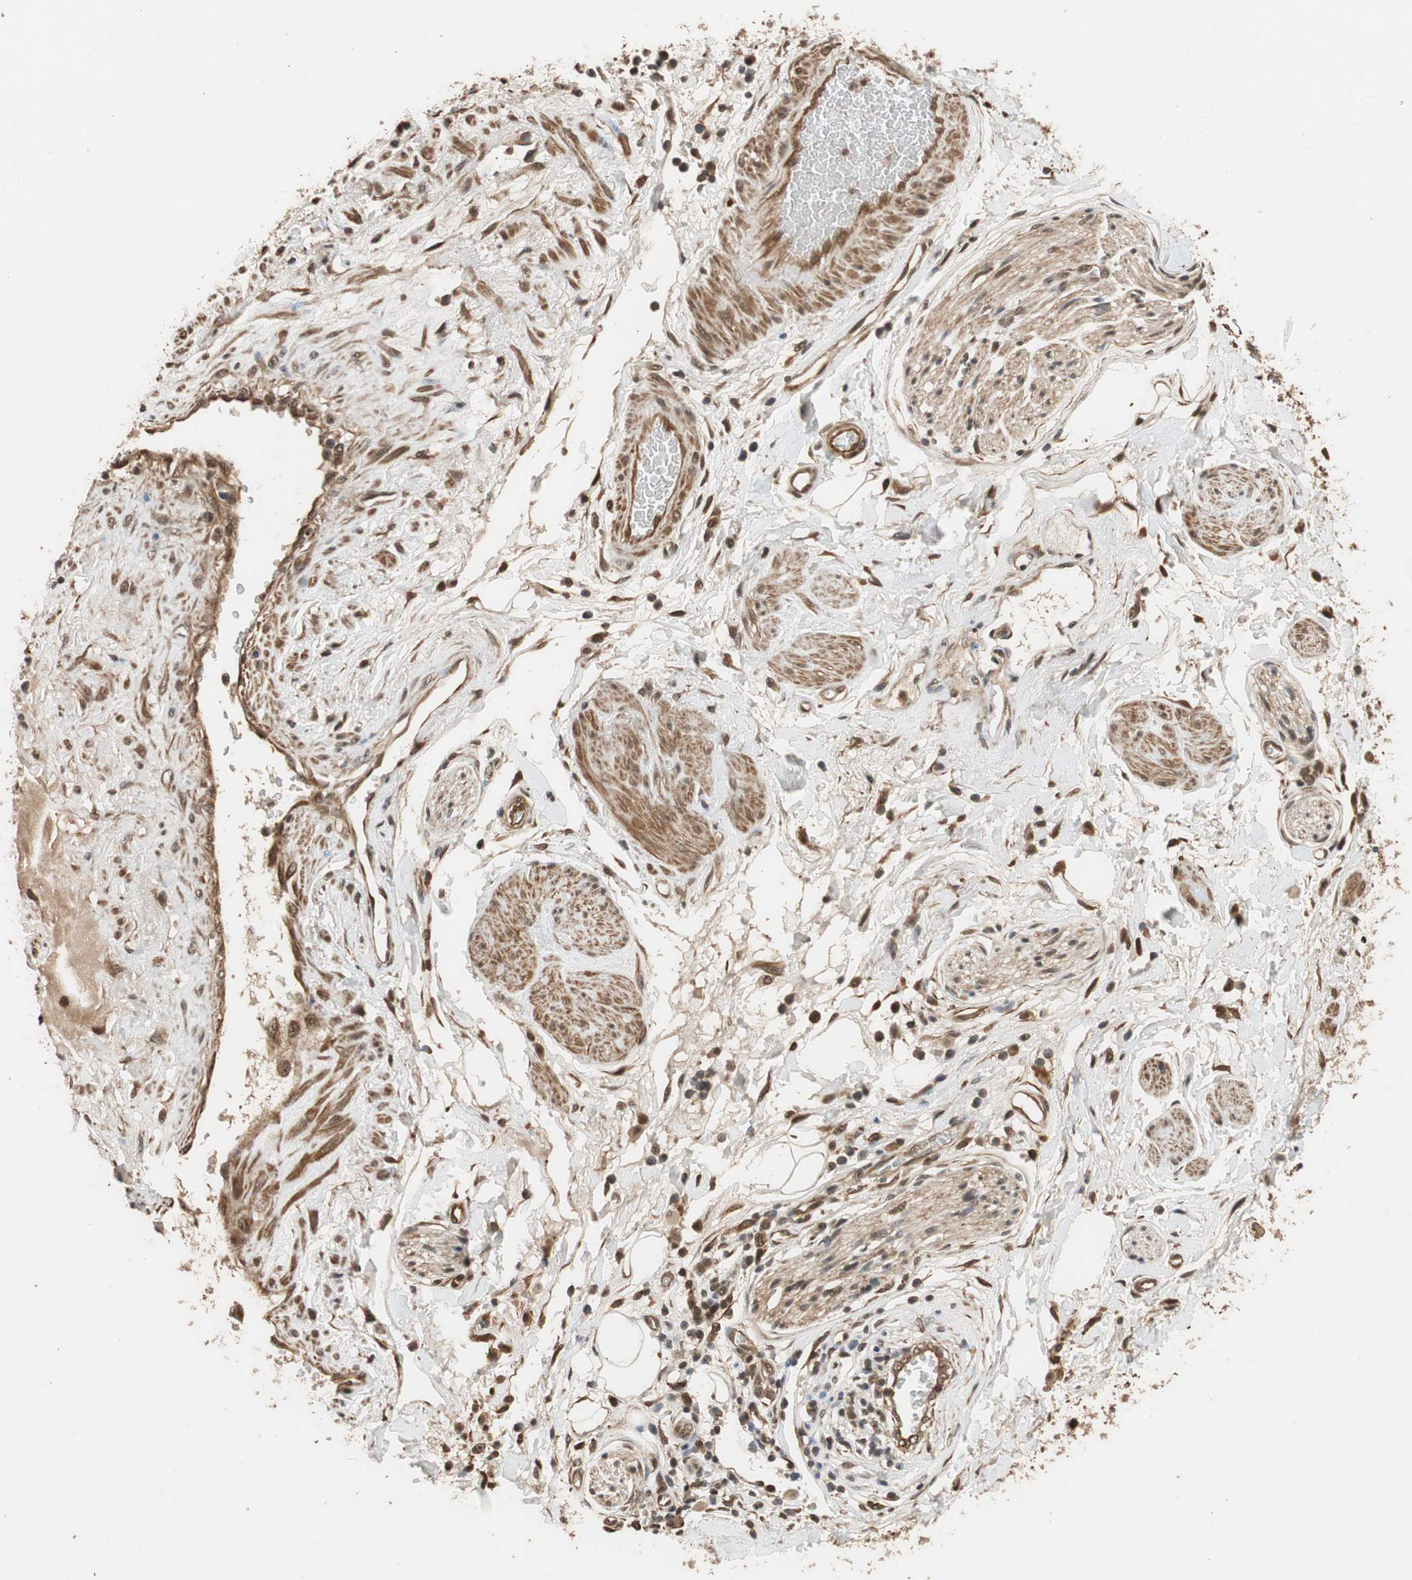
{"staining": {"intensity": "strong", "quantity": ">75%", "location": "cytoplasmic/membranous,nuclear"}, "tissue": "adipose tissue", "cell_type": "Adipocytes", "image_type": "normal", "snomed": [{"axis": "morphology", "description": "Normal tissue, NOS"}, {"axis": "topography", "description": "Soft tissue"}, {"axis": "topography", "description": "Peripheral nerve tissue"}], "caption": "Immunohistochemistry (IHC) image of benign adipose tissue: human adipose tissue stained using immunohistochemistry (IHC) shows high levels of strong protein expression localized specifically in the cytoplasmic/membranous,nuclear of adipocytes, appearing as a cytoplasmic/membranous,nuclear brown color.", "gene": "CDC5L", "patient": {"sex": "female", "age": 71}}